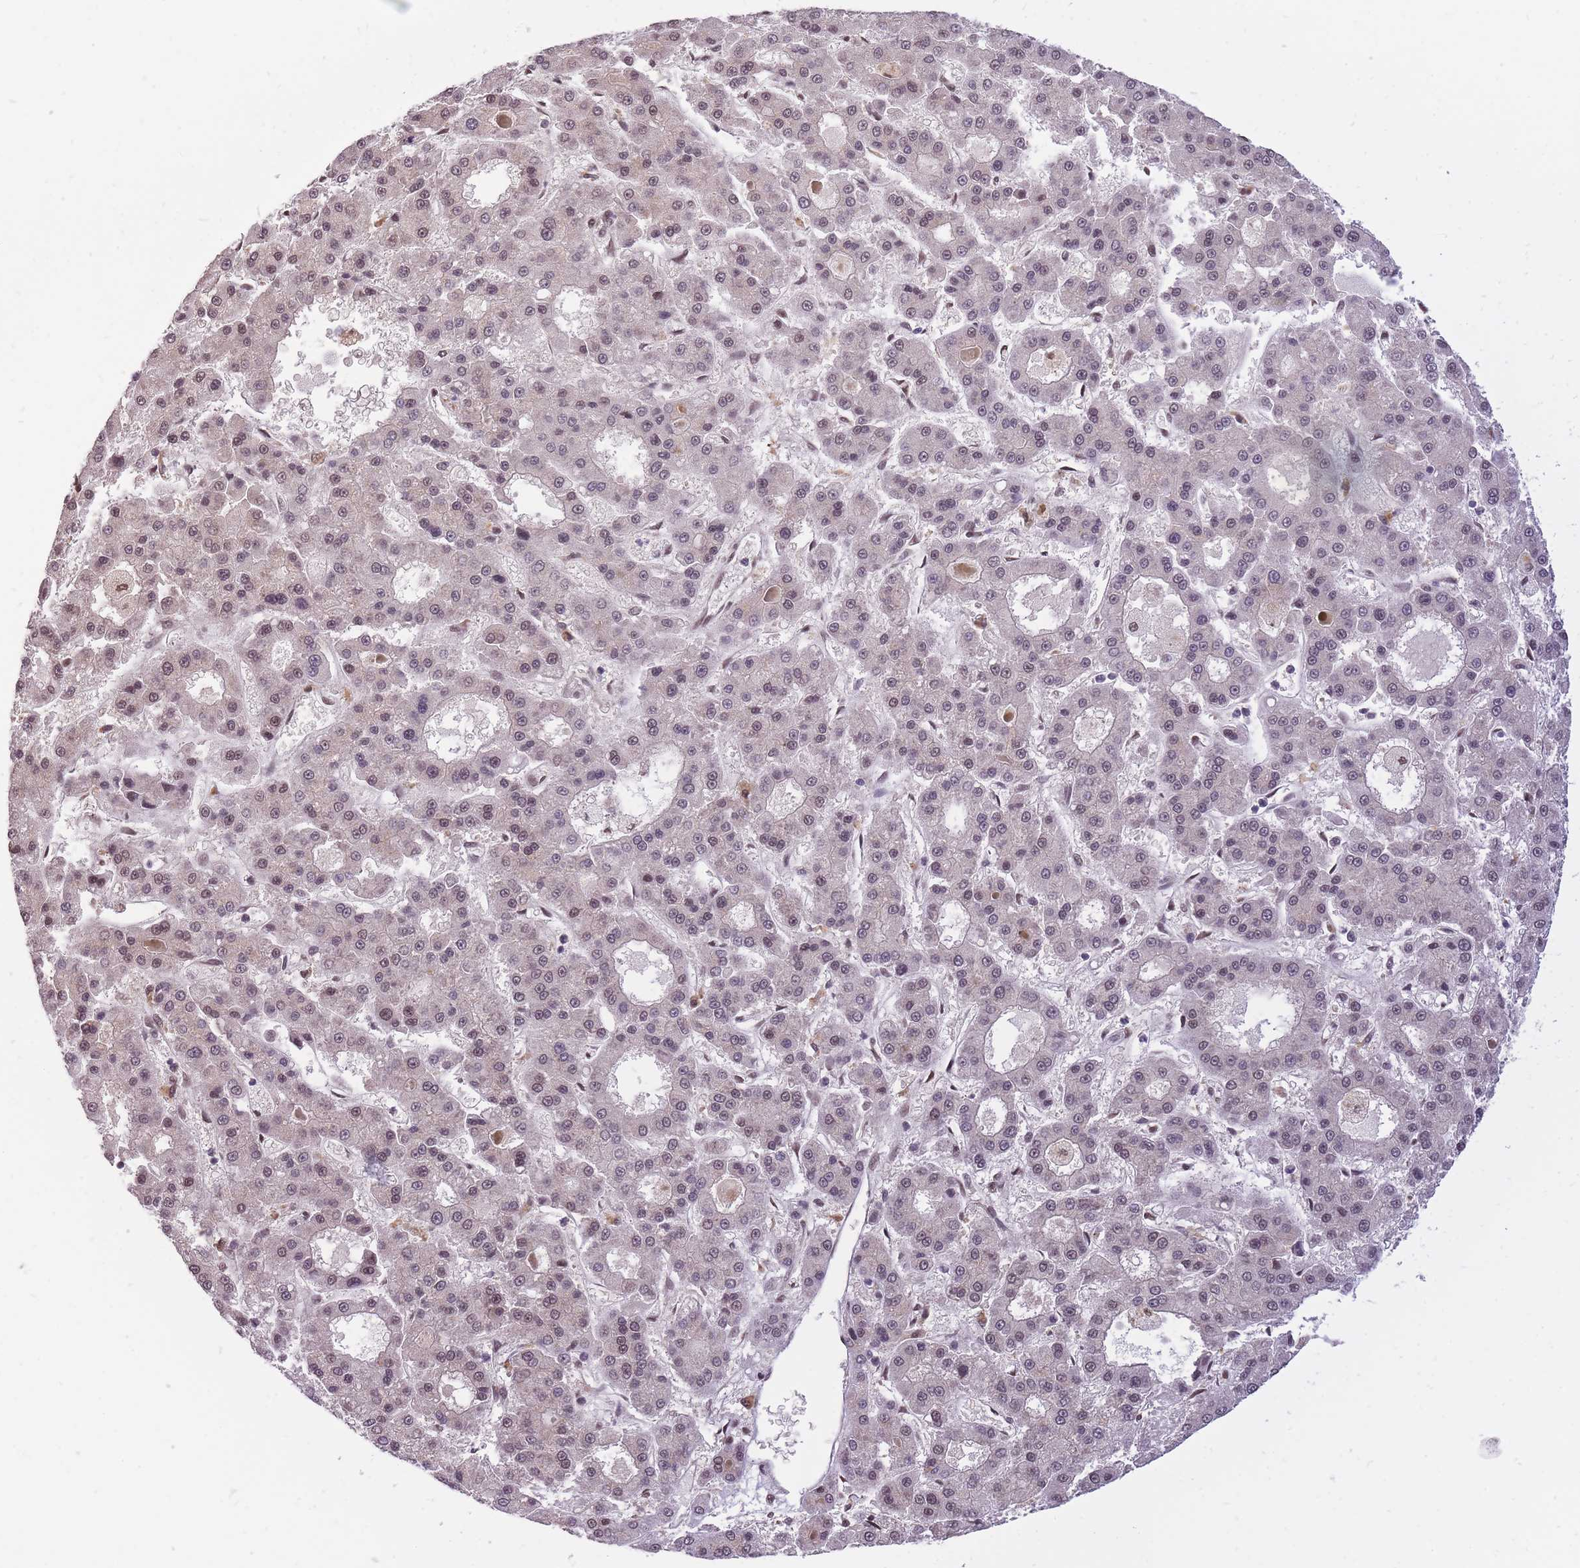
{"staining": {"intensity": "weak", "quantity": "<25%", "location": "nuclear"}, "tissue": "liver cancer", "cell_type": "Tumor cells", "image_type": "cancer", "snomed": [{"axis": "morphology", "description": "Carcinoma, Hepatocellular, NOS"}, {"axis": "topography", "description": "Liver"}], "caption": "Image shows no significant protein staining in tumor cells of liver cancer.", "gene": "CDIP1", "patient": {"sex": "male", "age": 70}}